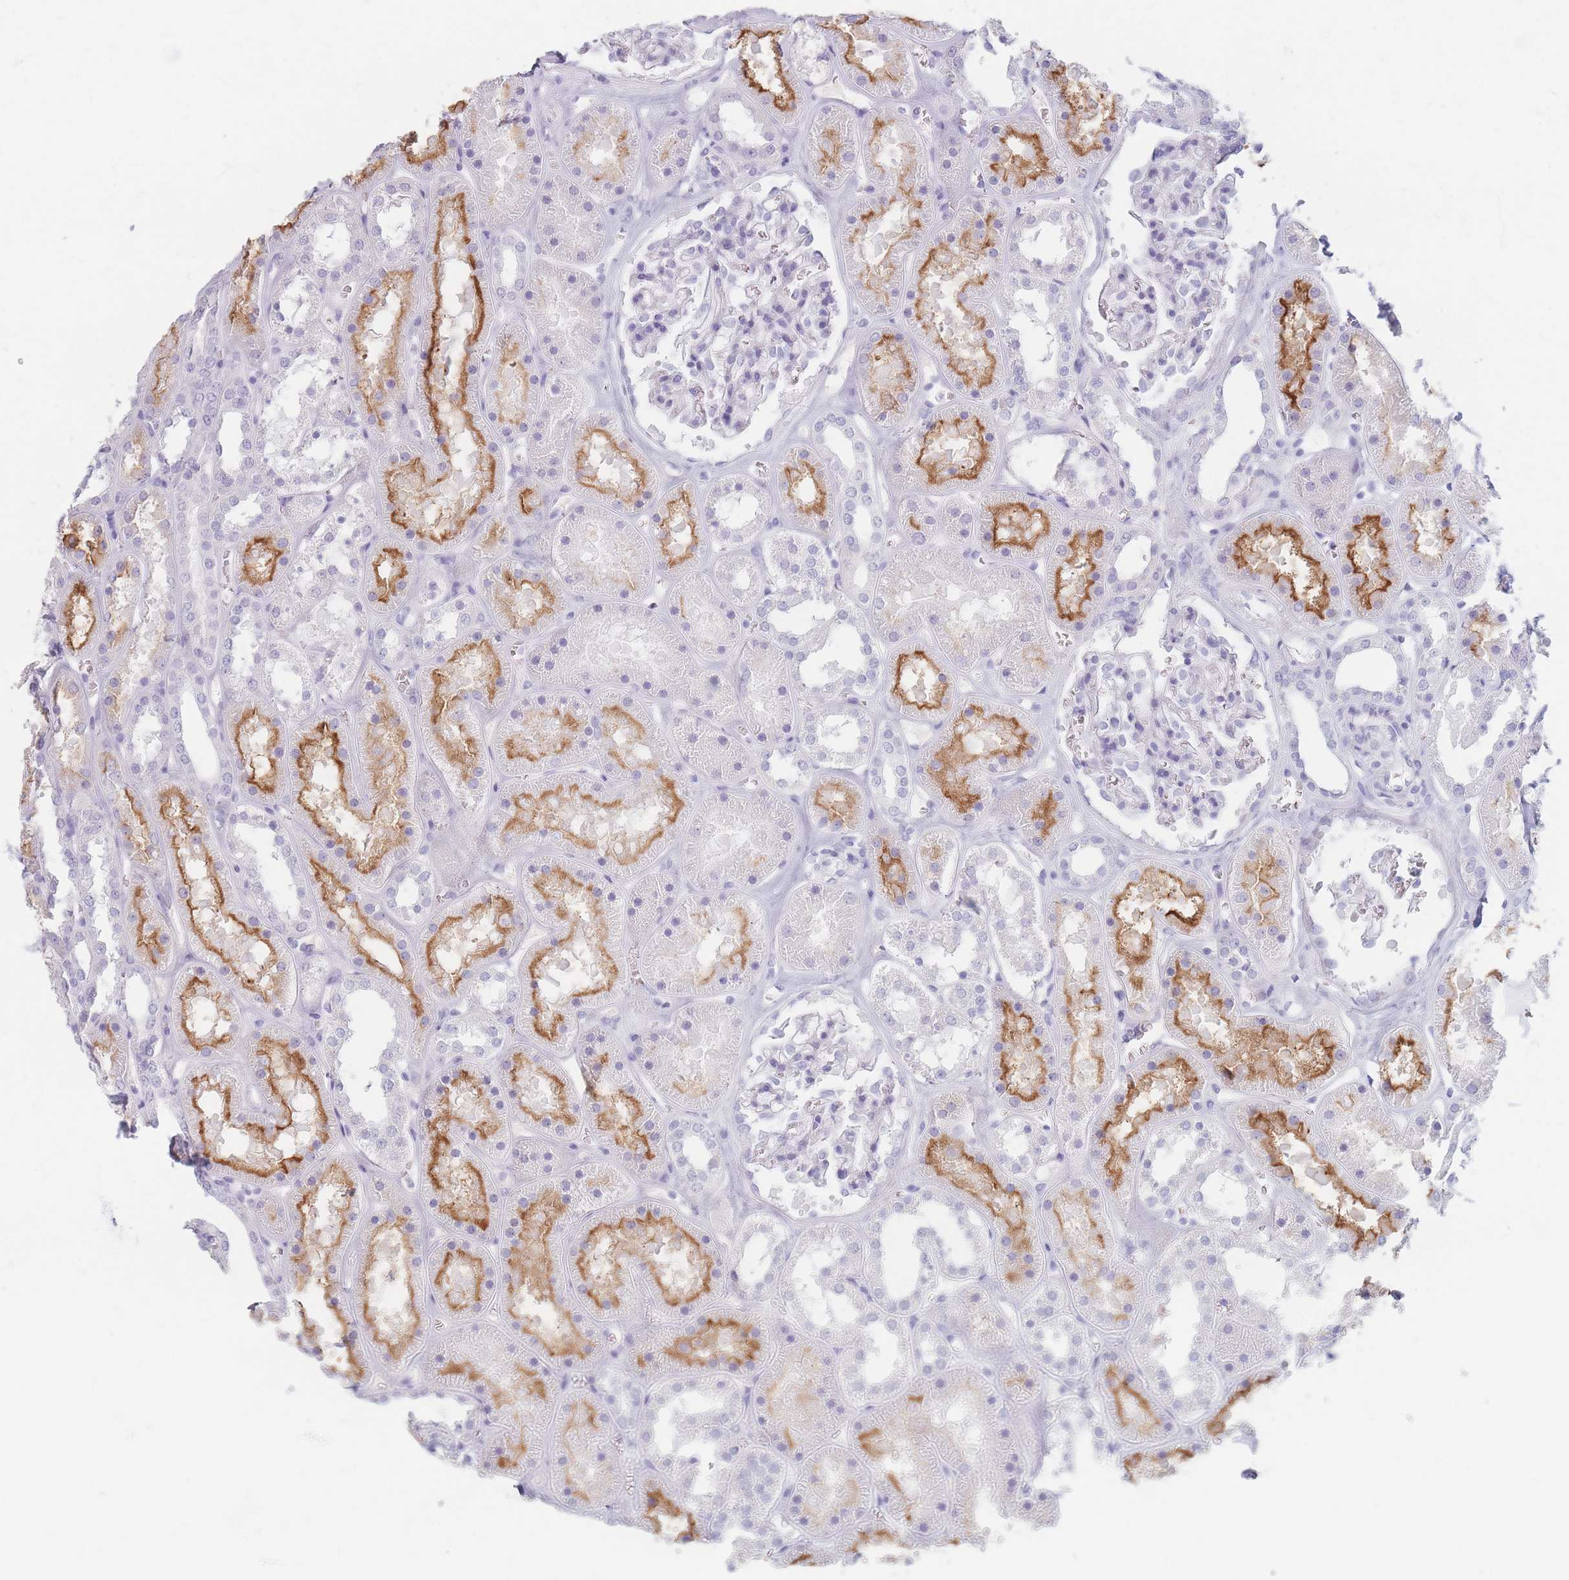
{"staining": {"intensity": "negative", "quantity": "none", "location": "none"}, "tissue": "kidney", "cell_type": "Cells in glomeruli", "image_type": "normal", "snomed": [{"axis": "morphology", "description": "Normal tissue, NOS"}, {"axis": "topography", "description": "Kidney"}], "caption": "IHC image of normal human kidney stained for a protein (brown), which exhibits no staining in cells in glomeruli.", "gene": "PIGM", "patient": {"sex": "female", "age": 41}}